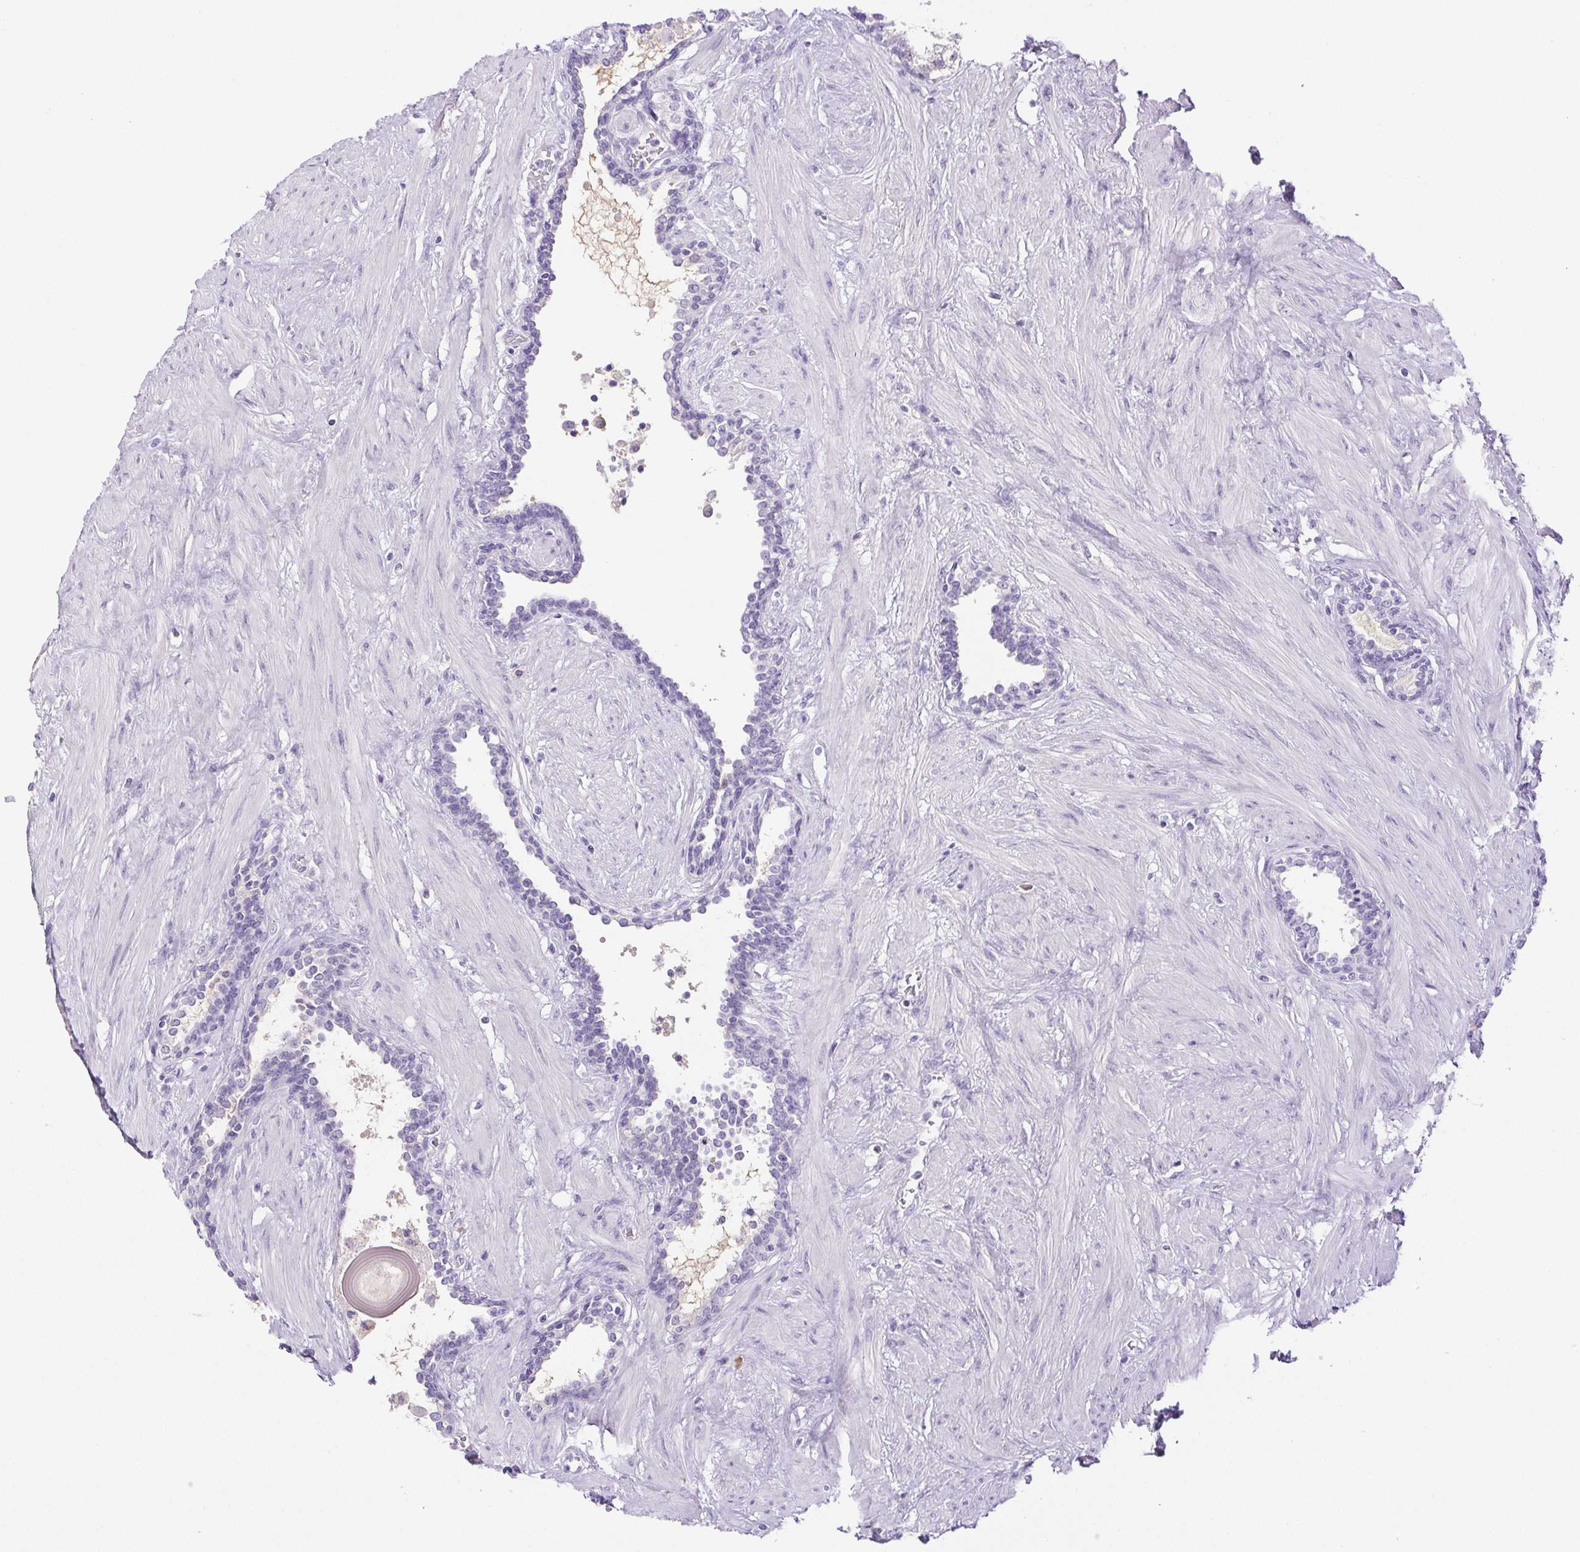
{"staining": {"intensity": "negative", "quantity": "none", "location": "none"}, "tissue": "prostate", "cell_type": "Glandular cells", "image_type": "normal", "snomed": [{"axis": "morphology", "description": "Normal tissue, NOS"}, {"axis": "topography", "description": "Prostate"}], "caption": "The IHC histopathology image has no significant staining in glandular cells of prostate.", "gene": "PAPPA2", "patient": {"sex": "male", "age": 55}}